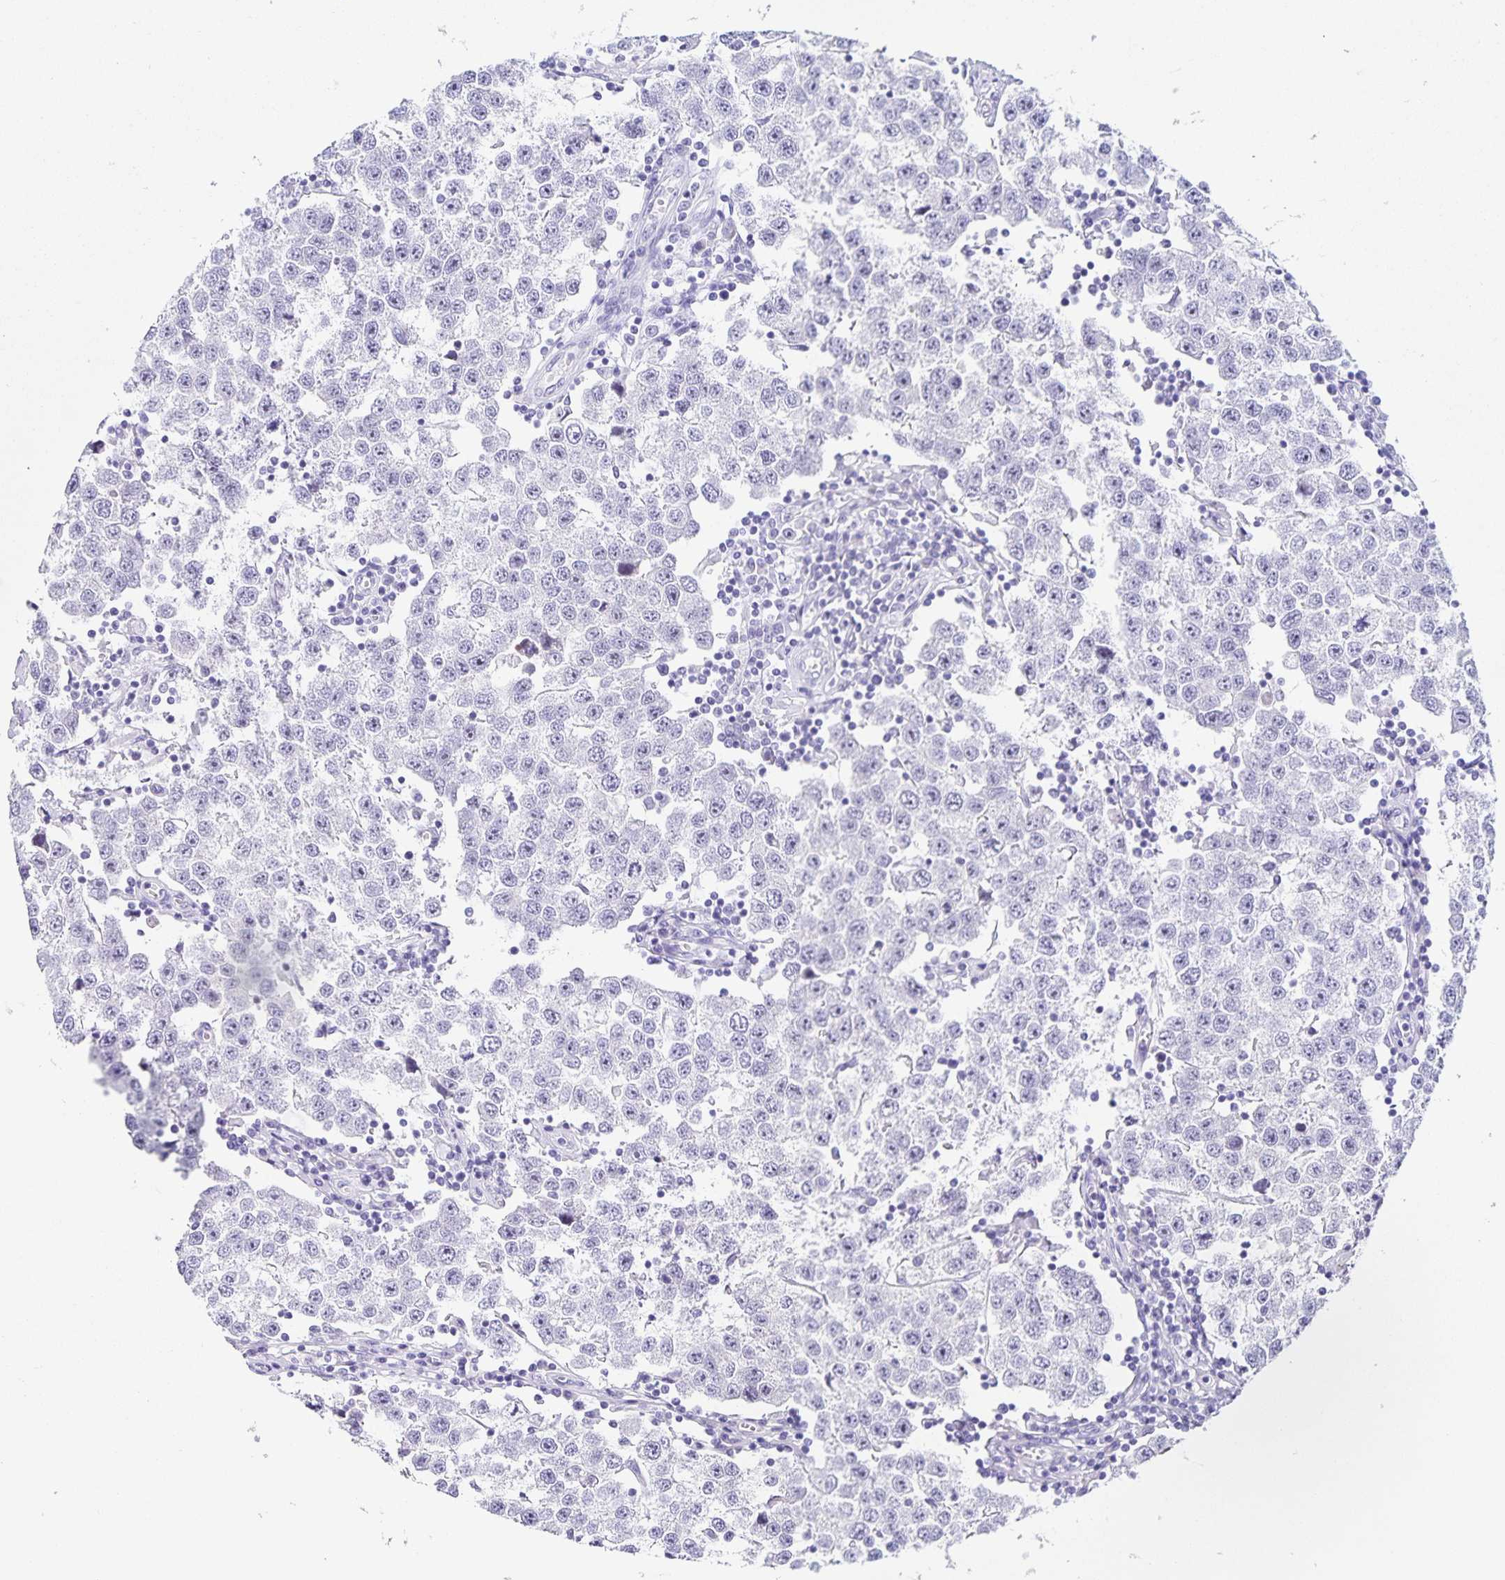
{"staining": {"intensity": "negative", "quantity": "none", "location": "none"}, "tissue": "testis cancer", "cell_type": "Tumor cells", "image_type": "cancer", "snomed": [{"axis": "morphology", "description": "Seminoma, NOS"}, {"axis": "topography", "description": "Testis"}], "caption": "Tumor cells are negative for brown protein staining in testis cancer.", "gene": "FAM170A", "patient": {"sex": "male", "age": 34}}